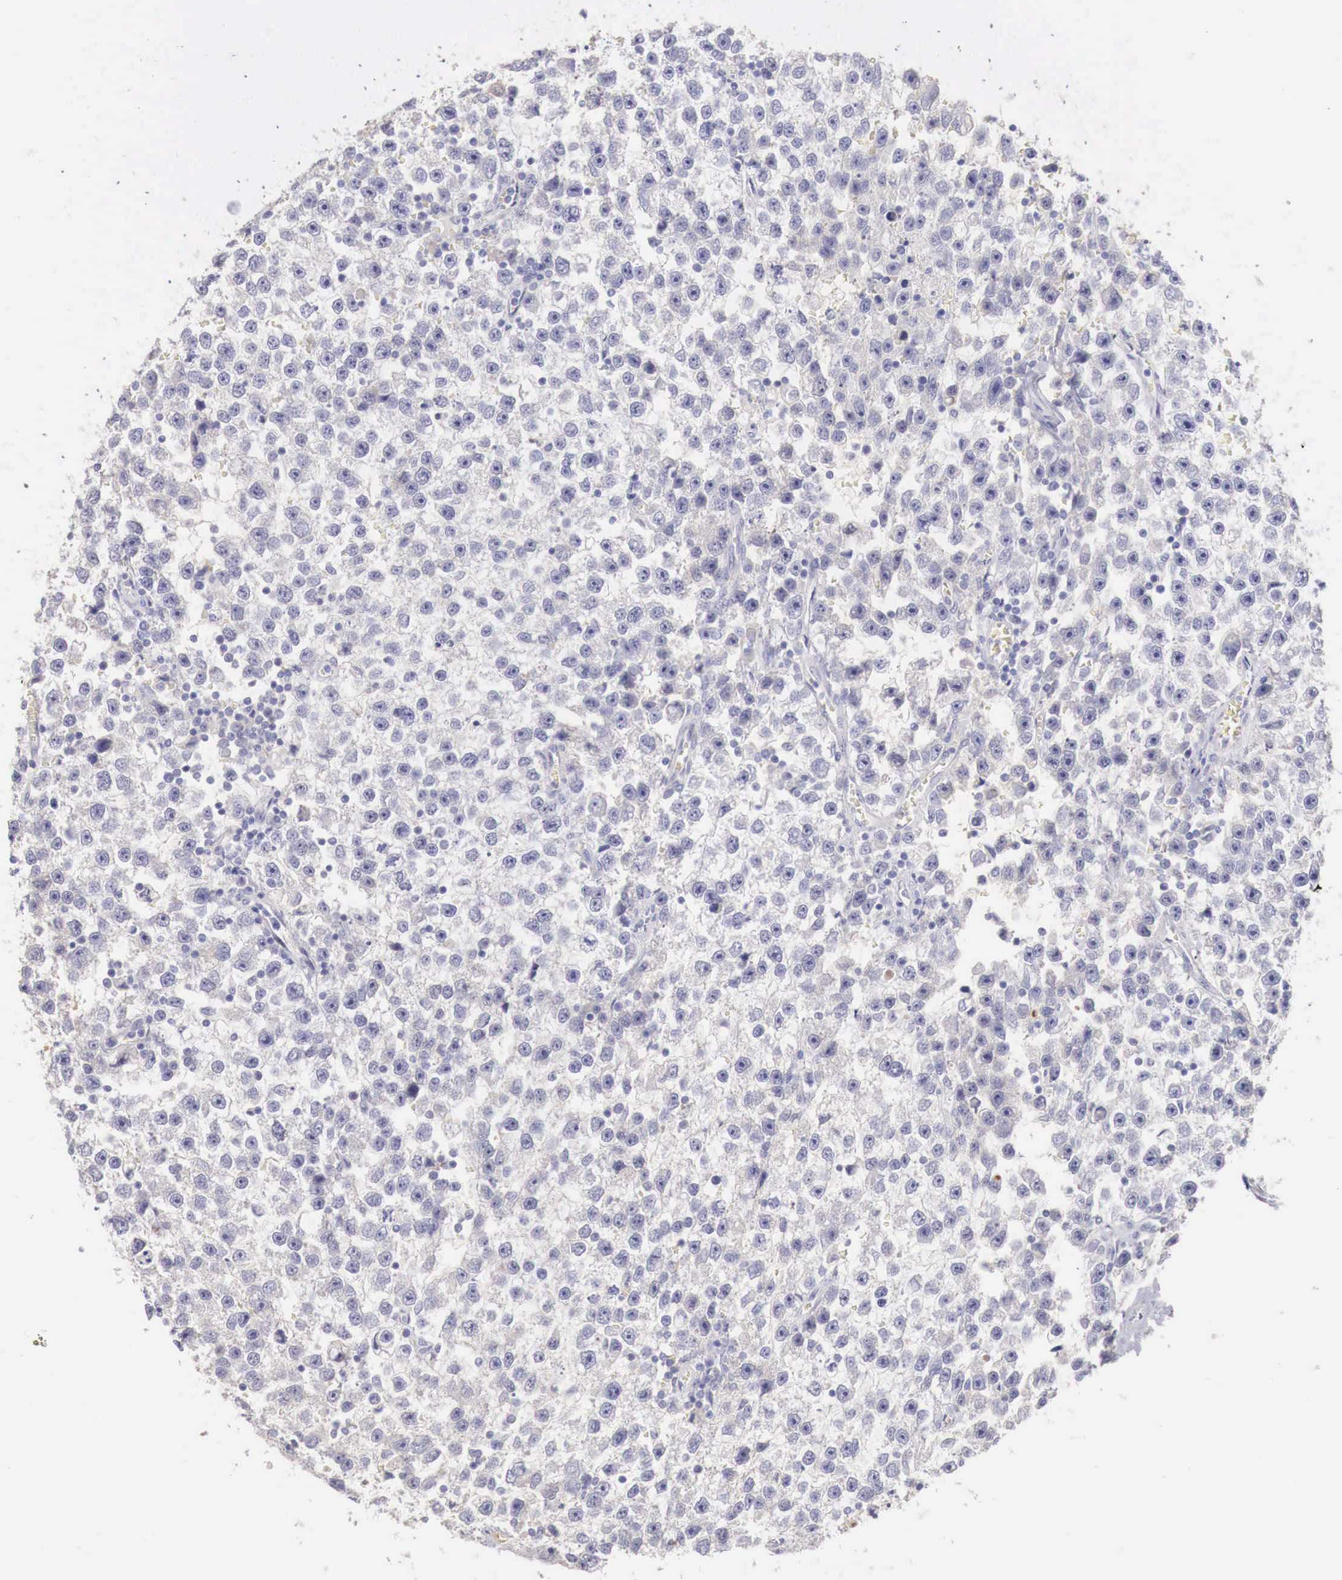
{"staining": {"intensity": "negative", "quantity": "none", "location": "none"}, "tissue": "testis cancer", "cell_type": "Tumor cells", "image_type": "cancer", "snomed": [{"axis": "morphology", "description": "Seminoma, NOS"}, {"axis": "topography", "description": "Testis"}], "caption": "DAB immunohistochemical staining of testis seminoma reveals no significant staining in tumor cells.", "gene": "ITIH6", "patient": {"sex": "male", "age": 33}}